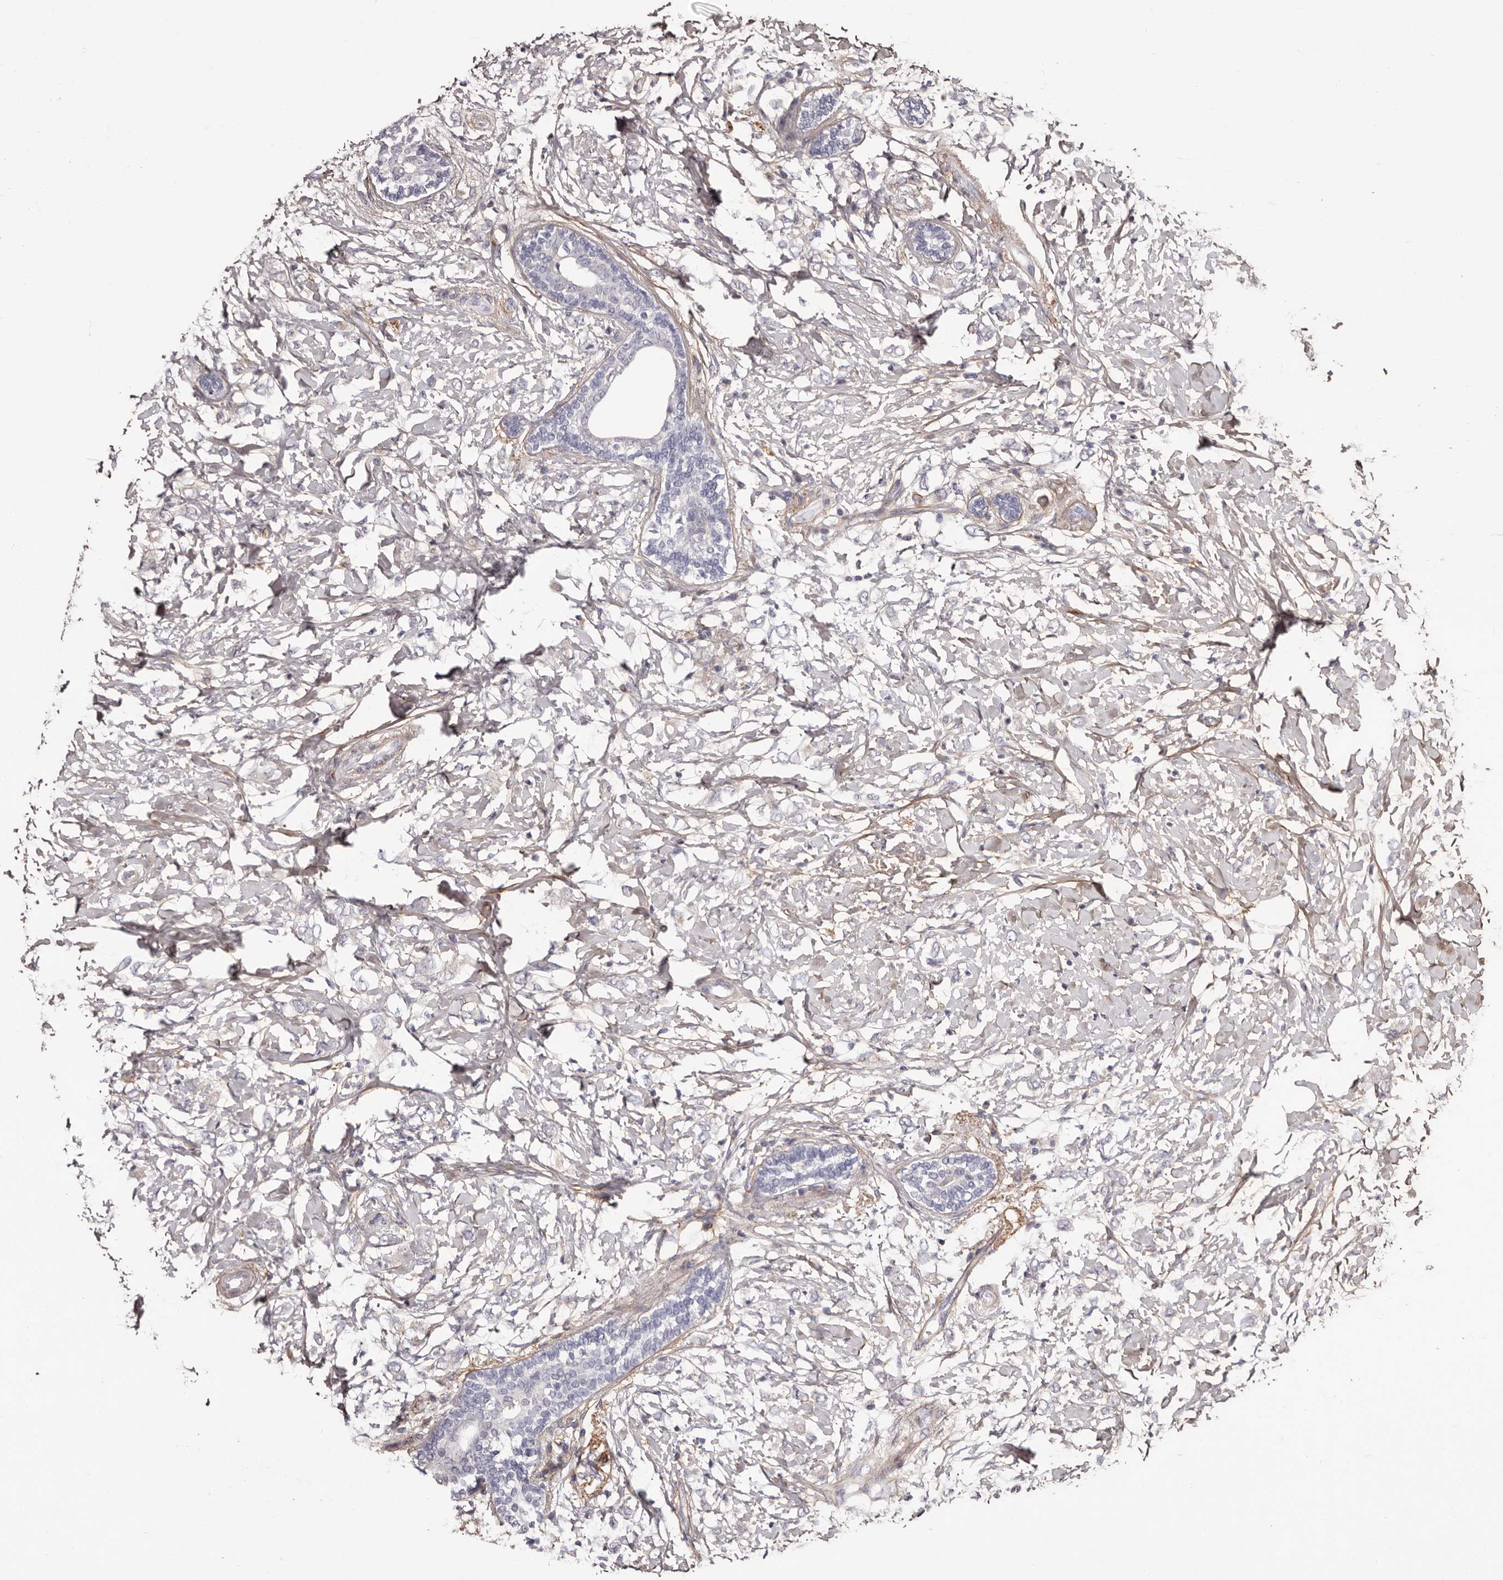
{"staining": {"intensity": "negative", "quantity": "none", "location": "none"}, "tissue": "breast cancer", "cell_type": "Tumor cells", "image_type": "cancer", "snomed": [{"axis": "morphology", "description": "Normal tissue, NOS"}, {"axis": "morphology", "description": "Lobular carcinoma"}, {"axis": "topography", "description": "Breast"}], "caption": "This is an IHC micrograph of human lobular carcinoma (breast). There is no expression in tumor cells.", "gene": "COL6A1", "patient": {"sex": "female", "age": 47}}